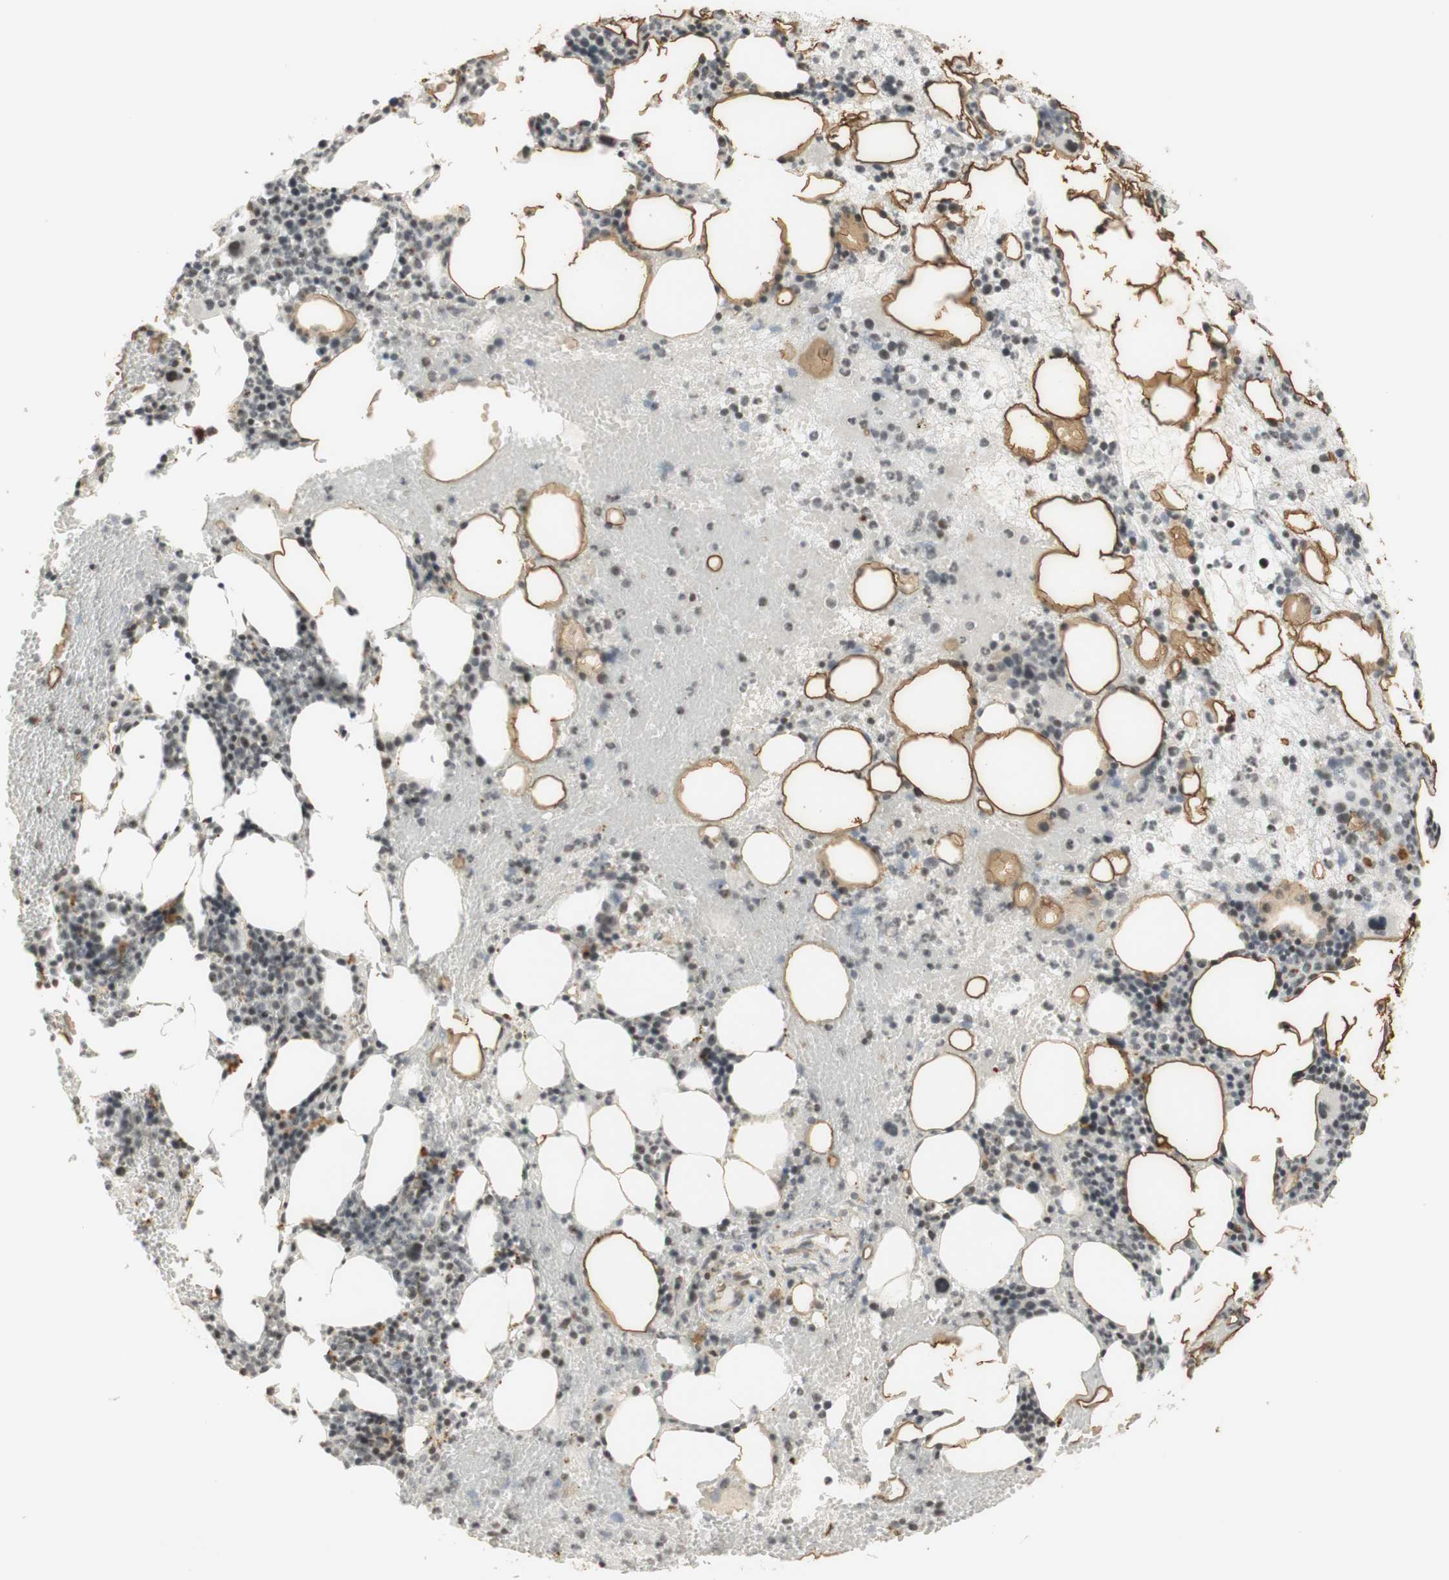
{"staining": {"intensity": "weak", "quantity": "25%-75%", "location": "nuclear"}, "tissue": "bone marrow", "cell_type": "Hematopoietic cells", "image_type": "normal", "snomed": [{"axis": "morphology", "description": "Normal tissue, NOS"}, {"axis": "morphology", "description": "Inflammation, NOS"}, {"axis": "topography", "description": "Bone marrow"}], "caption": "Protein positivity by IHC reveals weak nuclear positivity in about 25%-75% of hematopoietic cells in unremarkable bone marrow.", "gene": "IRF1", "patient": {"sex": "female", "age": 79}}